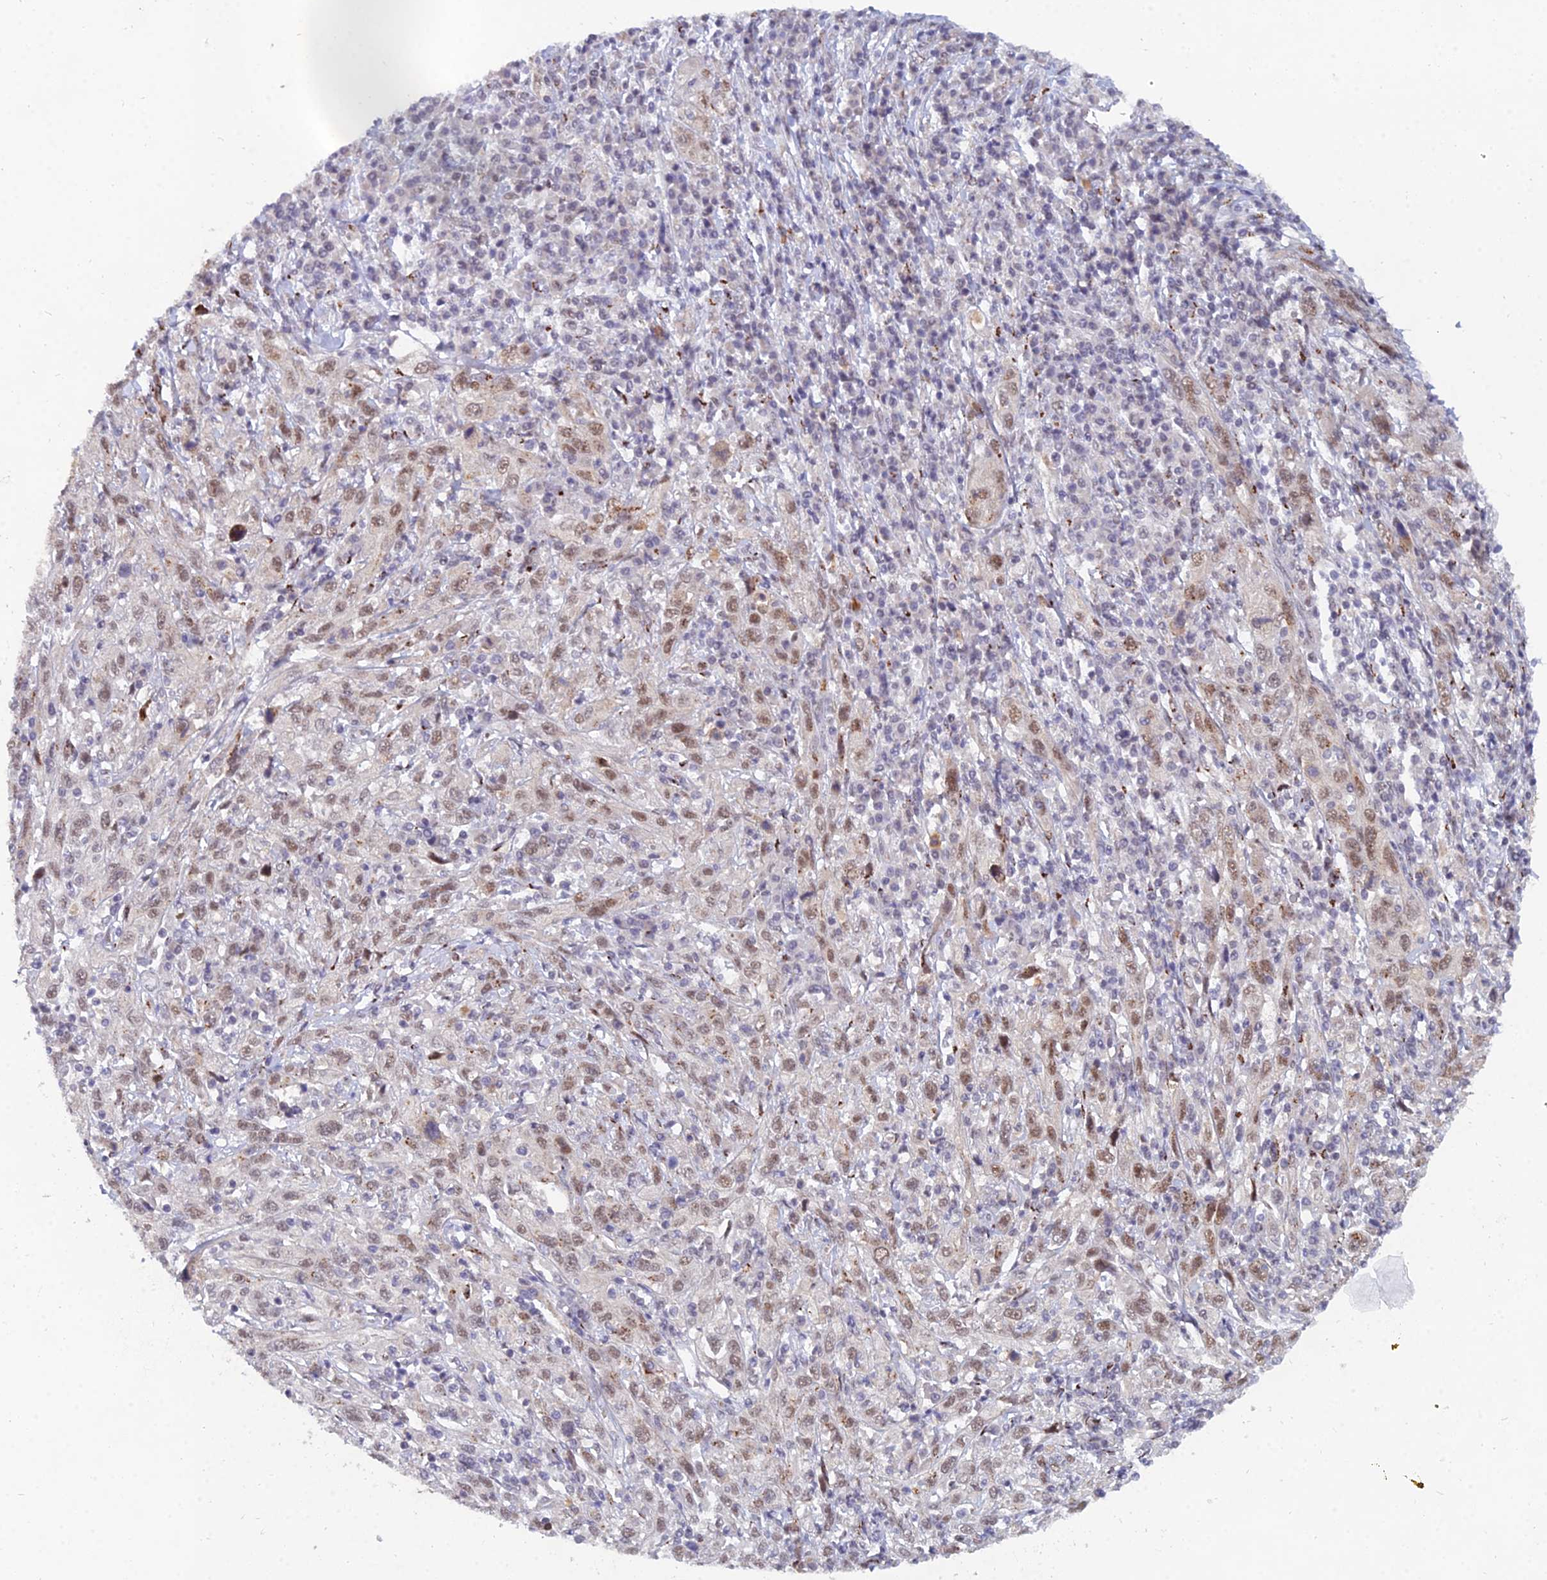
{"staining": {"intensity": "moderate", "quantity": "25%-75%", "location": "cytoplasmic/membranous,nuclear"}, "tissue": "cervical cancer", "cell_type": "Tumor cells", "image_type": "cancer", "snomed": [{"axis": "morphology", "description": "Squamous cell carcinoma, NOS"}, {"axis": "topography", "description": "Cervix"}], "caption": "A brown stain highlights moderate cytoplasmic/membranous and nuclear positivity of a protein in cervical cancer (squamous cell carcinoma) tumor cells.", "gene": "THOC3", "patient": {"sex": "female", "age": 46}}